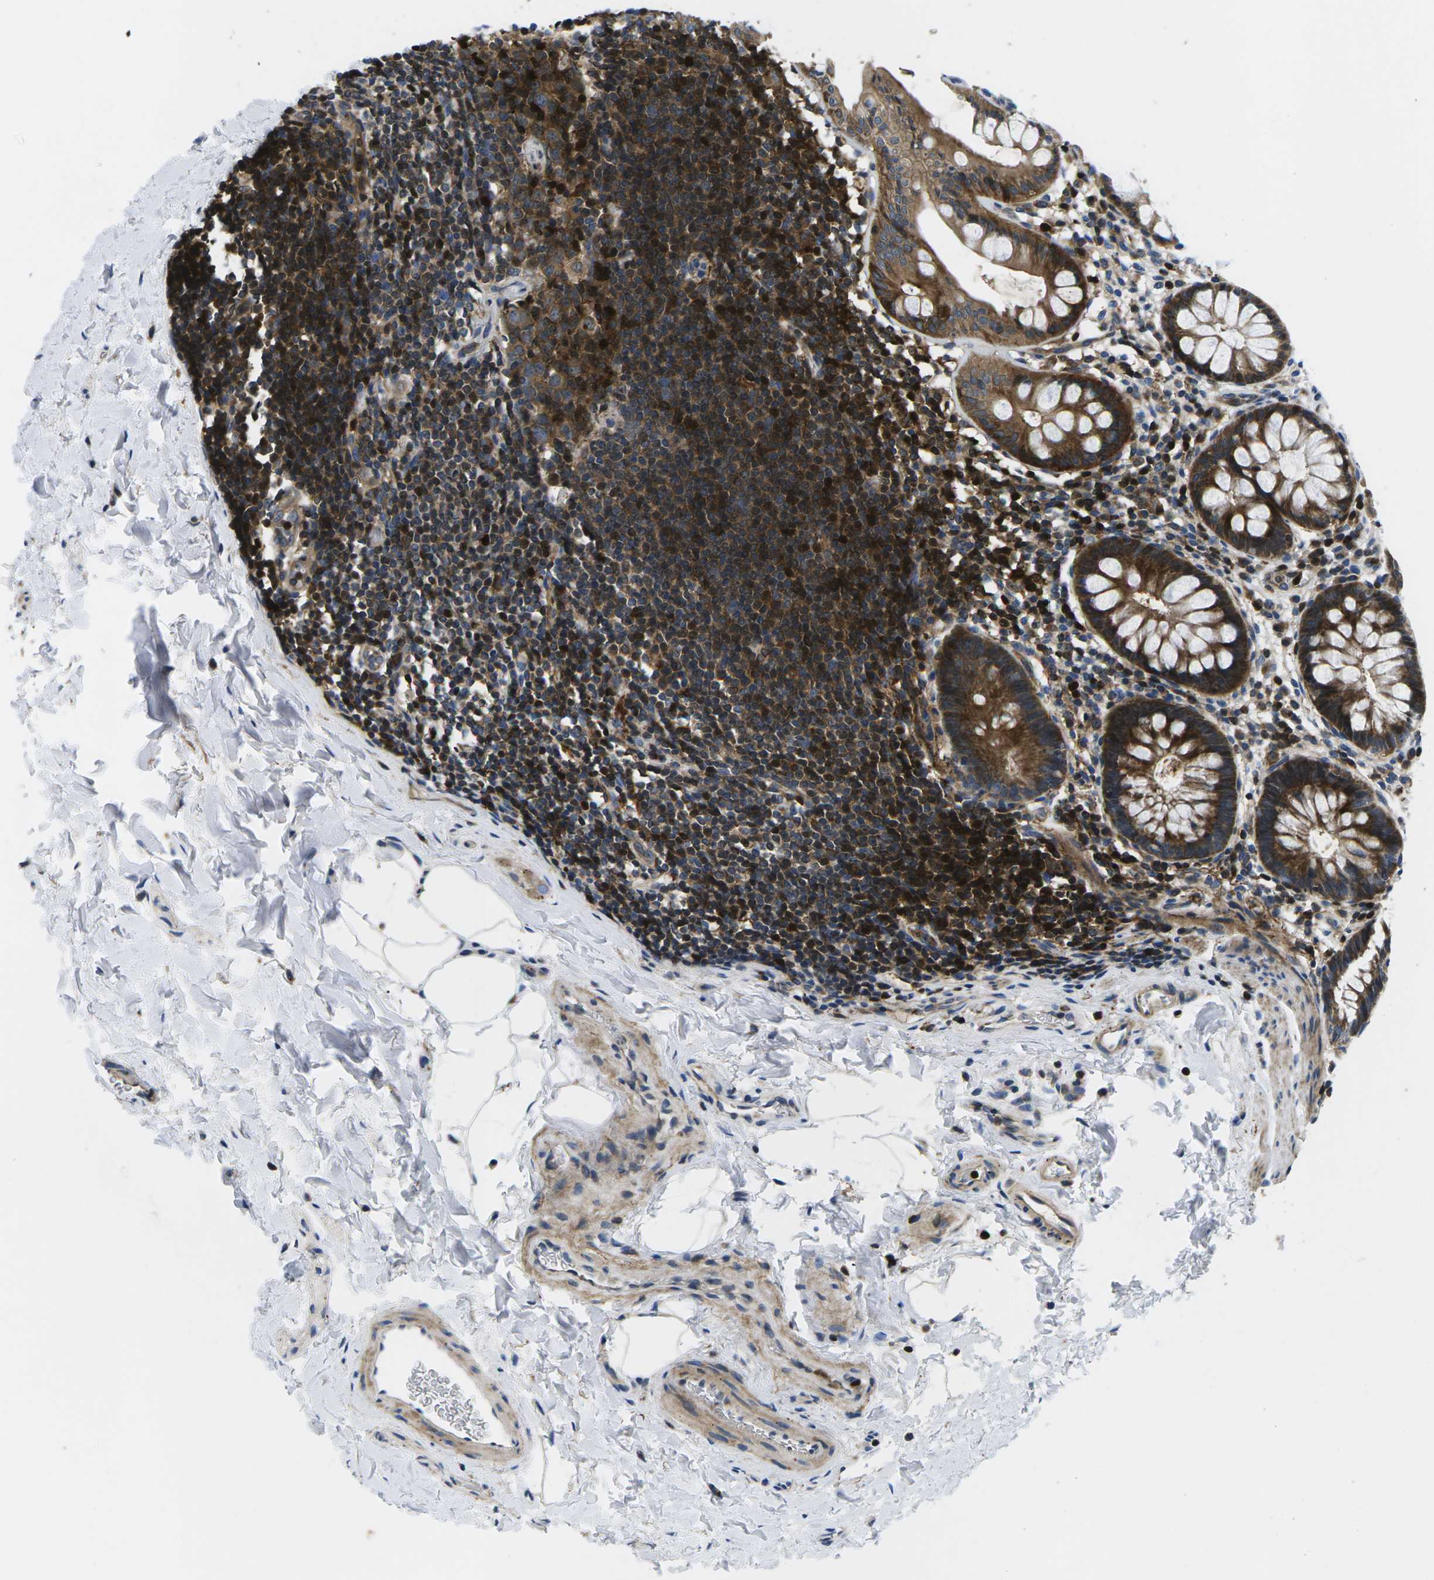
{"staining": {"intensity": "strong", "quantity": ">75%", "location": "cytoplasmic/membranous"}, "tissue": "rectum", "cell_type": "Glandular cells", "image_type": "normal", "snomed": [{"axis": "morphology", "description": "Normal tissue, NOS"}, {"axis": "topography", "description": "Rectum"}], "caption": "Approximately >75% of glandular cells in unremarkable rectum show strong cytoplasmic/membranous protein expression as visualized by brown immunohistochemical staining.", "gene": "PLCE1", "patient": {"sex": "female", "age": 24}}